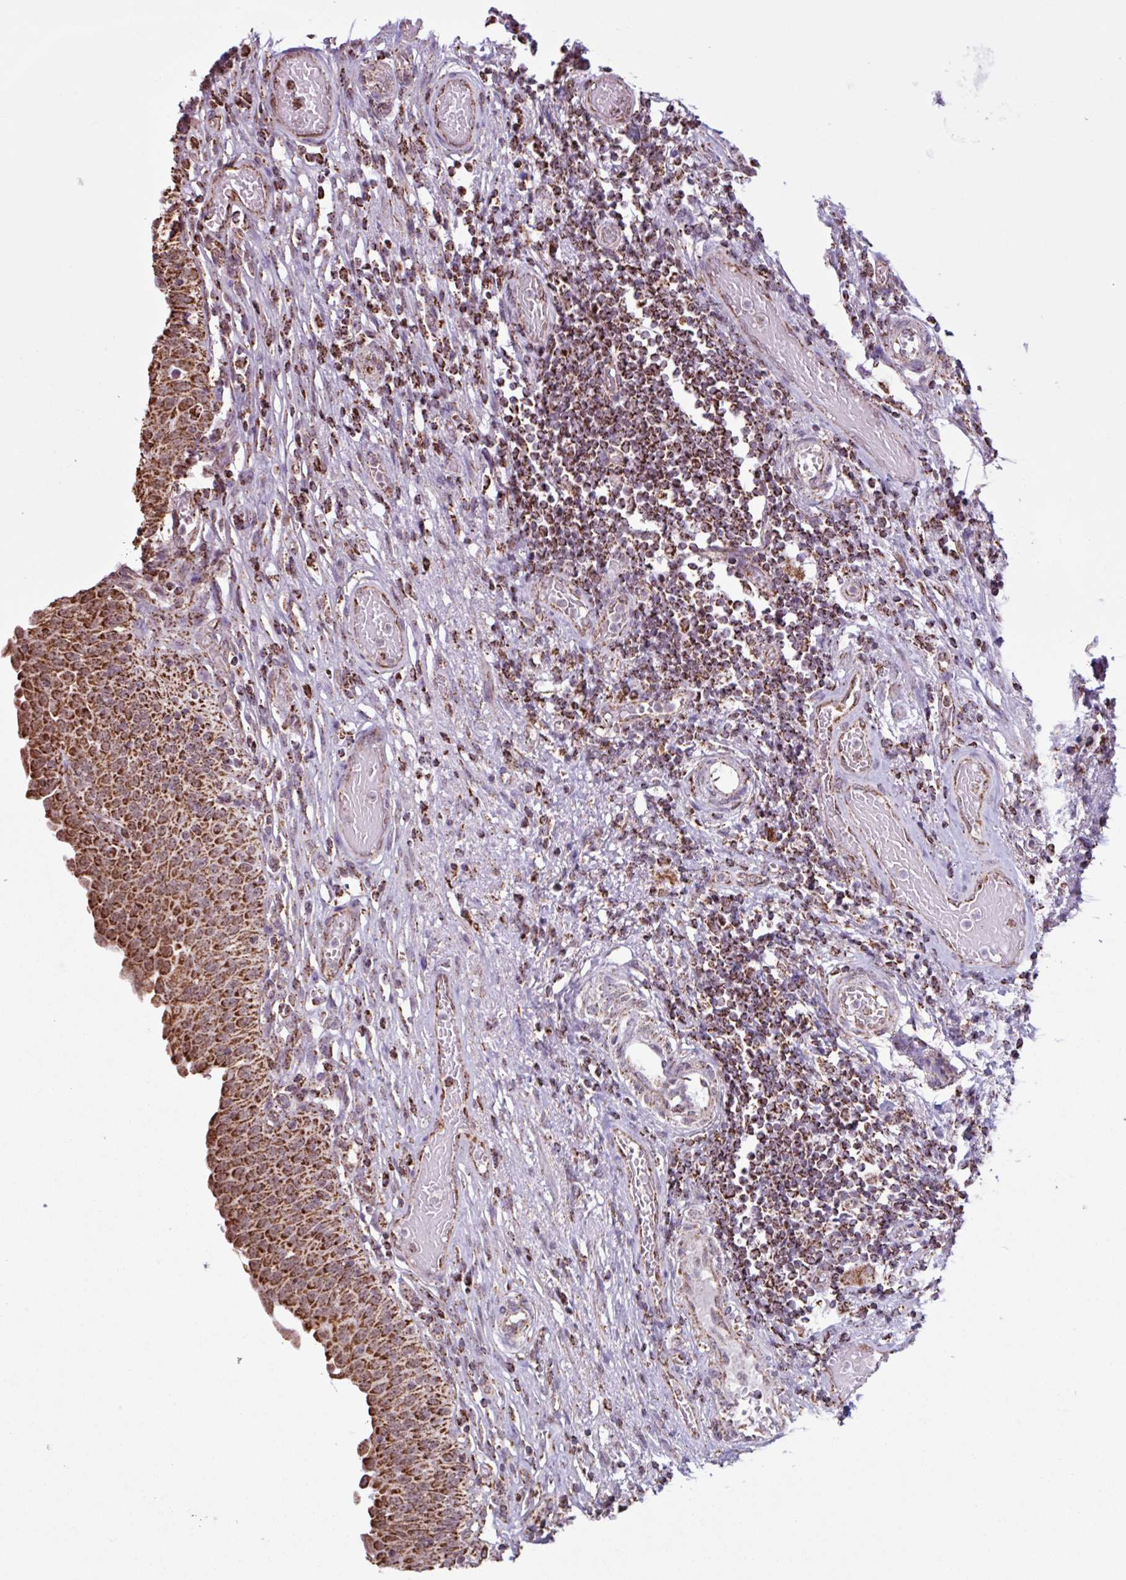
{"staining": {"intensity": "strong", "quantity": ">75%", "location": "cytoplasmic/membranous"}, "tissue": "urinary bladder", "cell_type": "Urothelial cells", "image_type": "normal", "snomed": [{"axis": "morphology", "description": "Normal tissue, NOS"}, {"axis": "topography", "description": "Urinary bladder"}], "caption": "Immunohistochemical staining of benign human urinary bladder demonstrates high levels of strong cytoplasmic/membranous staining in approximately >75% of urothelial cells. (DAB IHC with brightfield microscopy, high magnification).", "gene": "ALG8", "patient": {"sex": "male", "age": 71}}